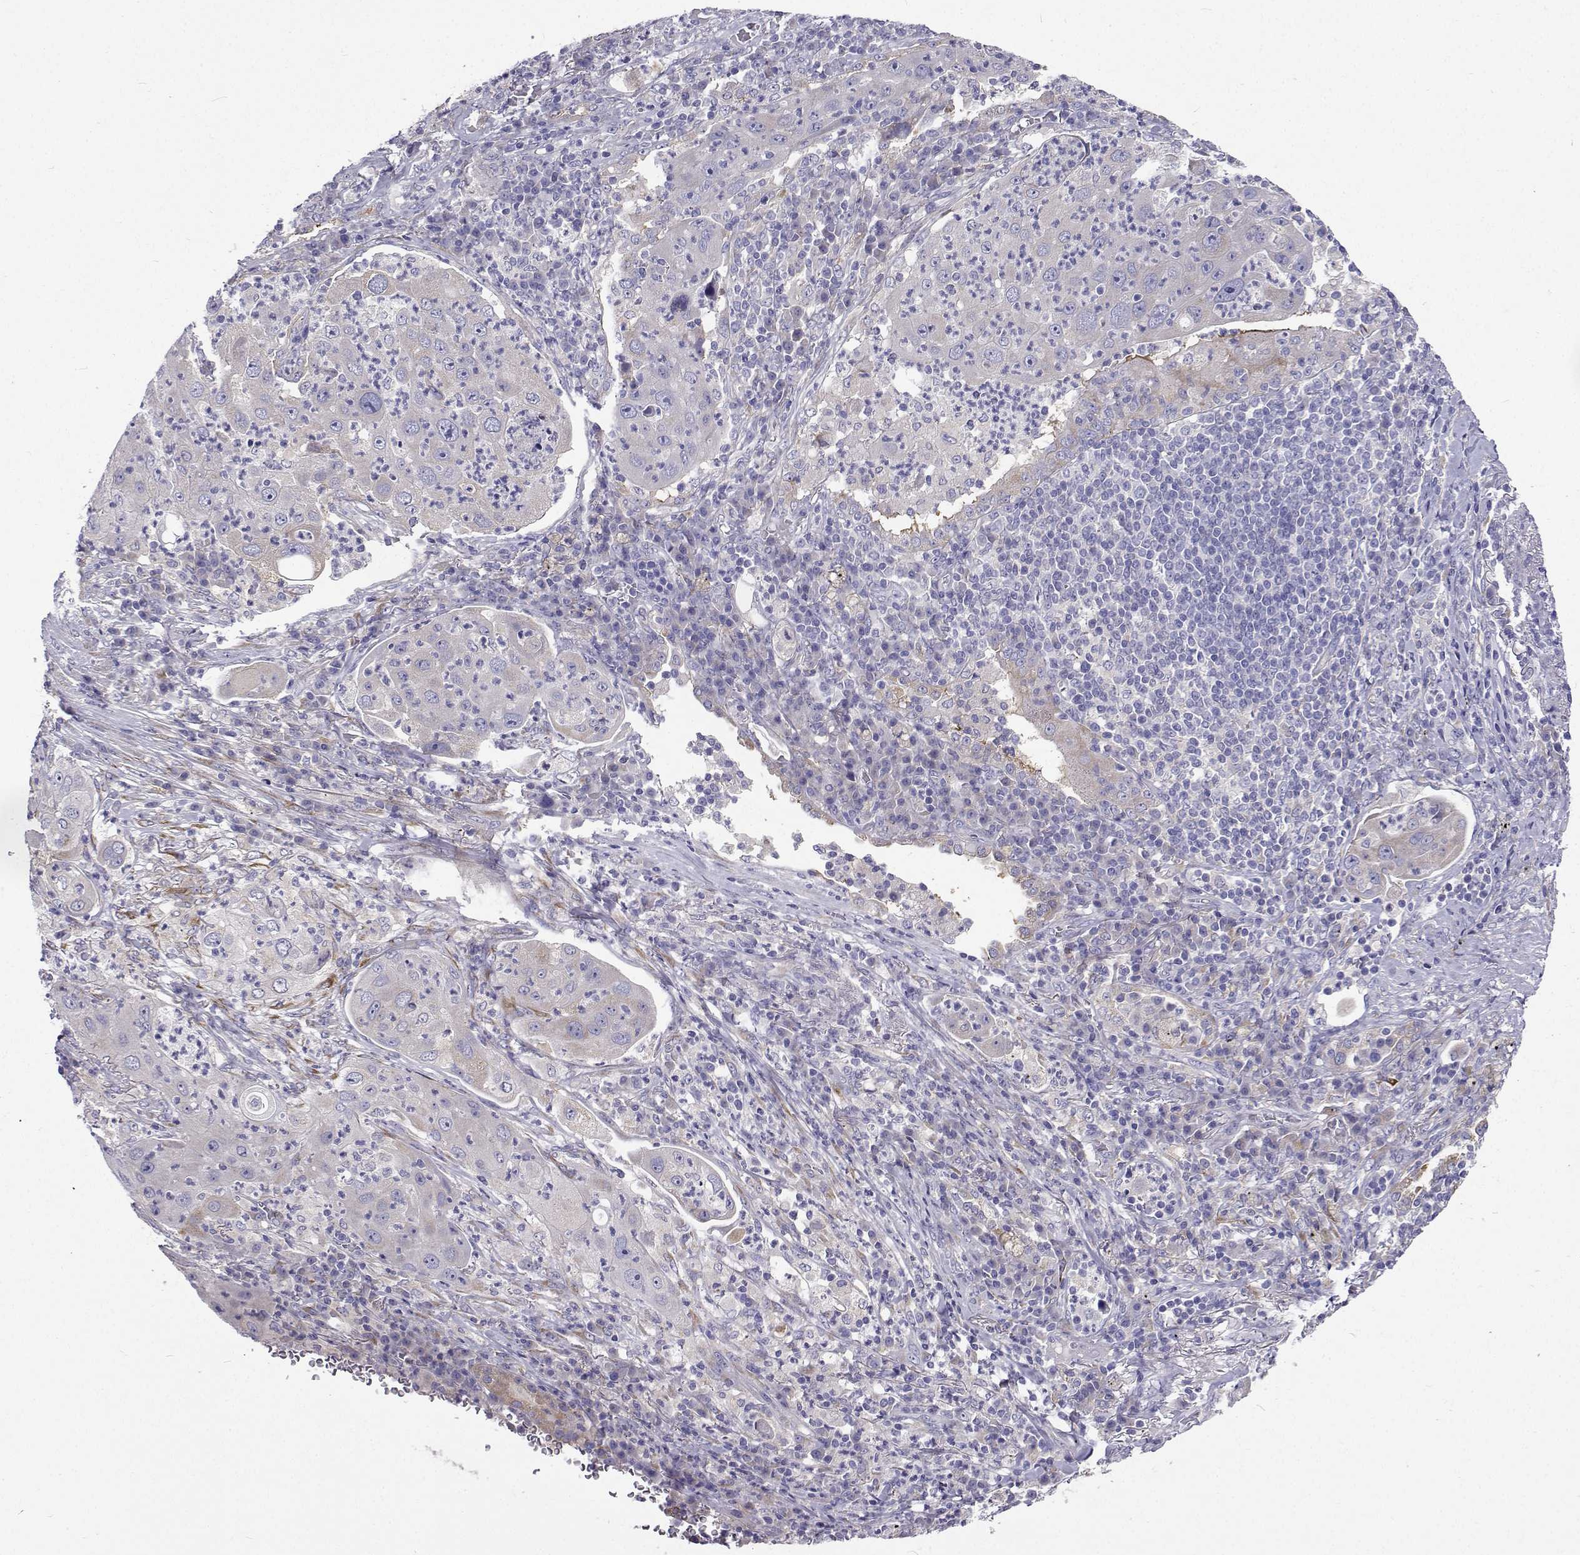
{"staining": {"intensity": "negative", "quantity": "none", "location": "none"}, "tissue": "lung cancer", "cell_type": "Tumor cells", "image_type": "cancer", "snomed": [{"axis": "morphology", "description": "Squamous cell carcinoma, NOS"}, {"axis": "topography", "description": "Lung"}], "caption": "There is no significant expression in tumor cells of lung cancer. Nuclei are stained in blue.", "gene": "LHFPL7", "patient": {"sex": "female", "age": 59}}